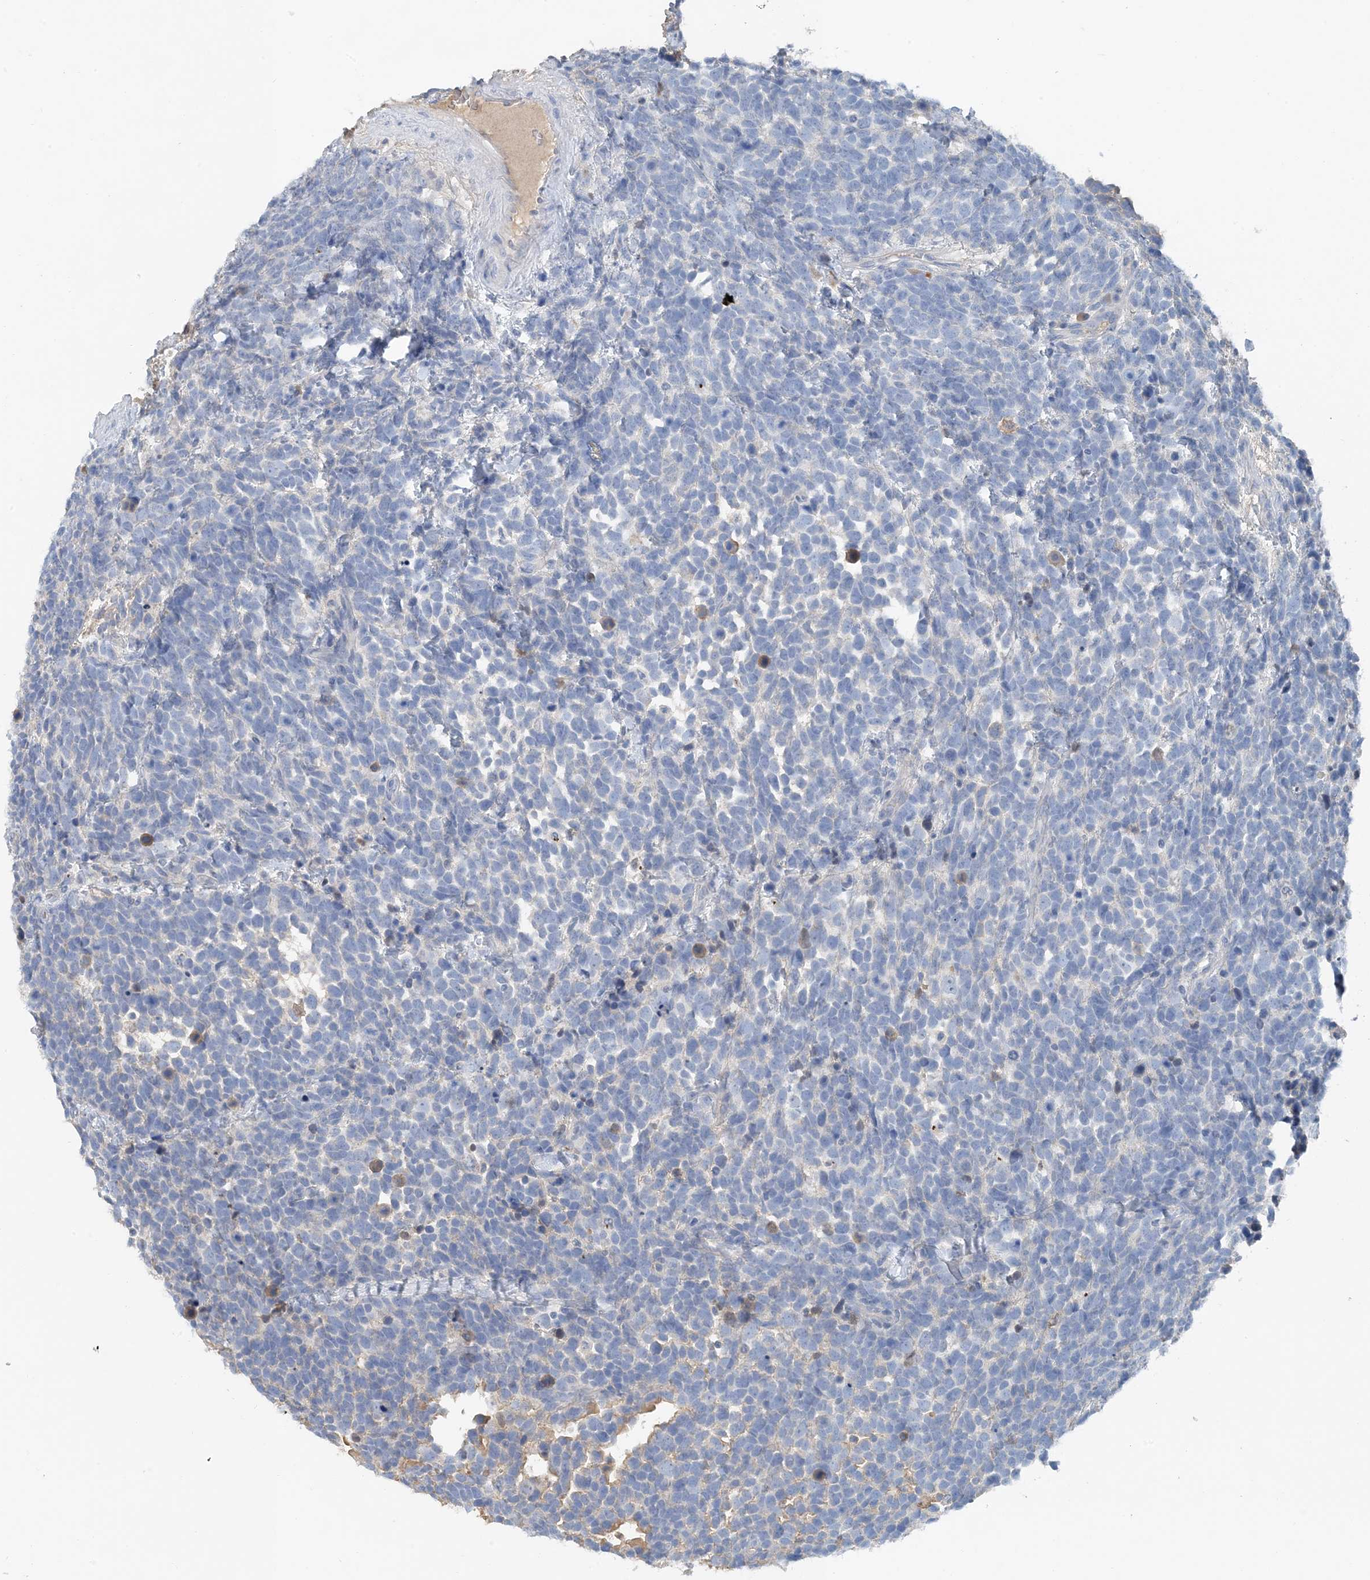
{"staining": {"intensity": "negative", "quantity": "none", "location": "none"}, "tissue": "urothelial cancer", "cell_type": "Tumor cells", "image_type": "cancer", "snomed": [{"axis": "morphology", "description": "Urothelial carcinoma, High grade"}, {"axis": "topography", "description": "Urinary bladder"}], "caption": "Immunohistochemical staining of urothelial cancer displays no significant expression in tumor cells.", "gene": "CTRL", "patient": {"sex": "female", "age": 82}}